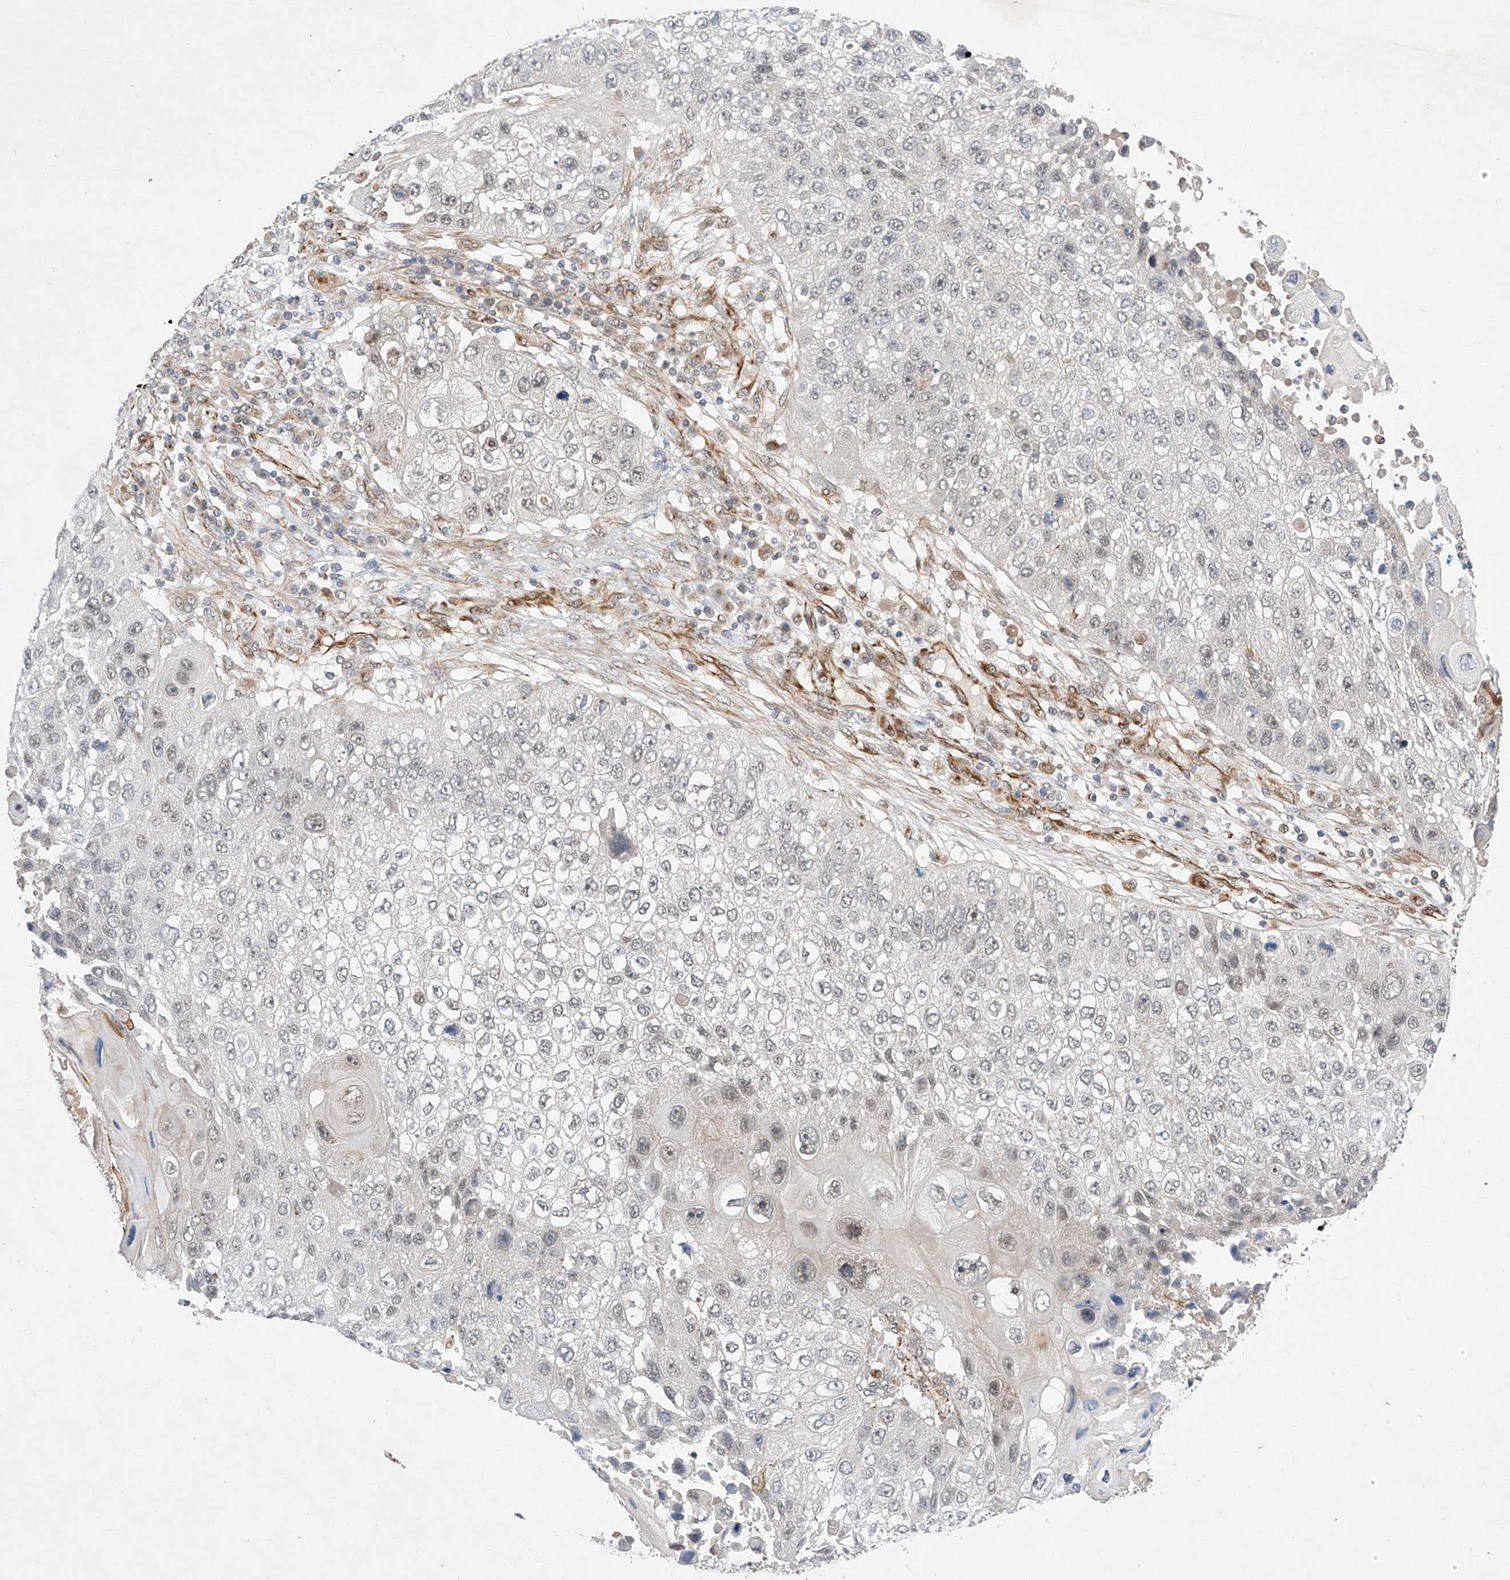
{"staining": {"intensity": "negative", "quantity": "none", "location": "none"}, "tissue": "lung cancer", "cell_type": "Tumor cells", "image_type": "cancer", "snomed": [{"axis": "morphology", "description": "Squamous cell carcinoma, NOS"}, {"axis": "topography", "description": "Lung"}], "caption": "Immunohistochemical staining of human squamous cell carcinoma (lung) shows no significant expression in tumor cells. (DAB (3,3'-diaminobenzidine) immunohistochemistry (IHC), high magnification).", "gene": "AMD1", "patient": {"sex": "male", "age": 61}}